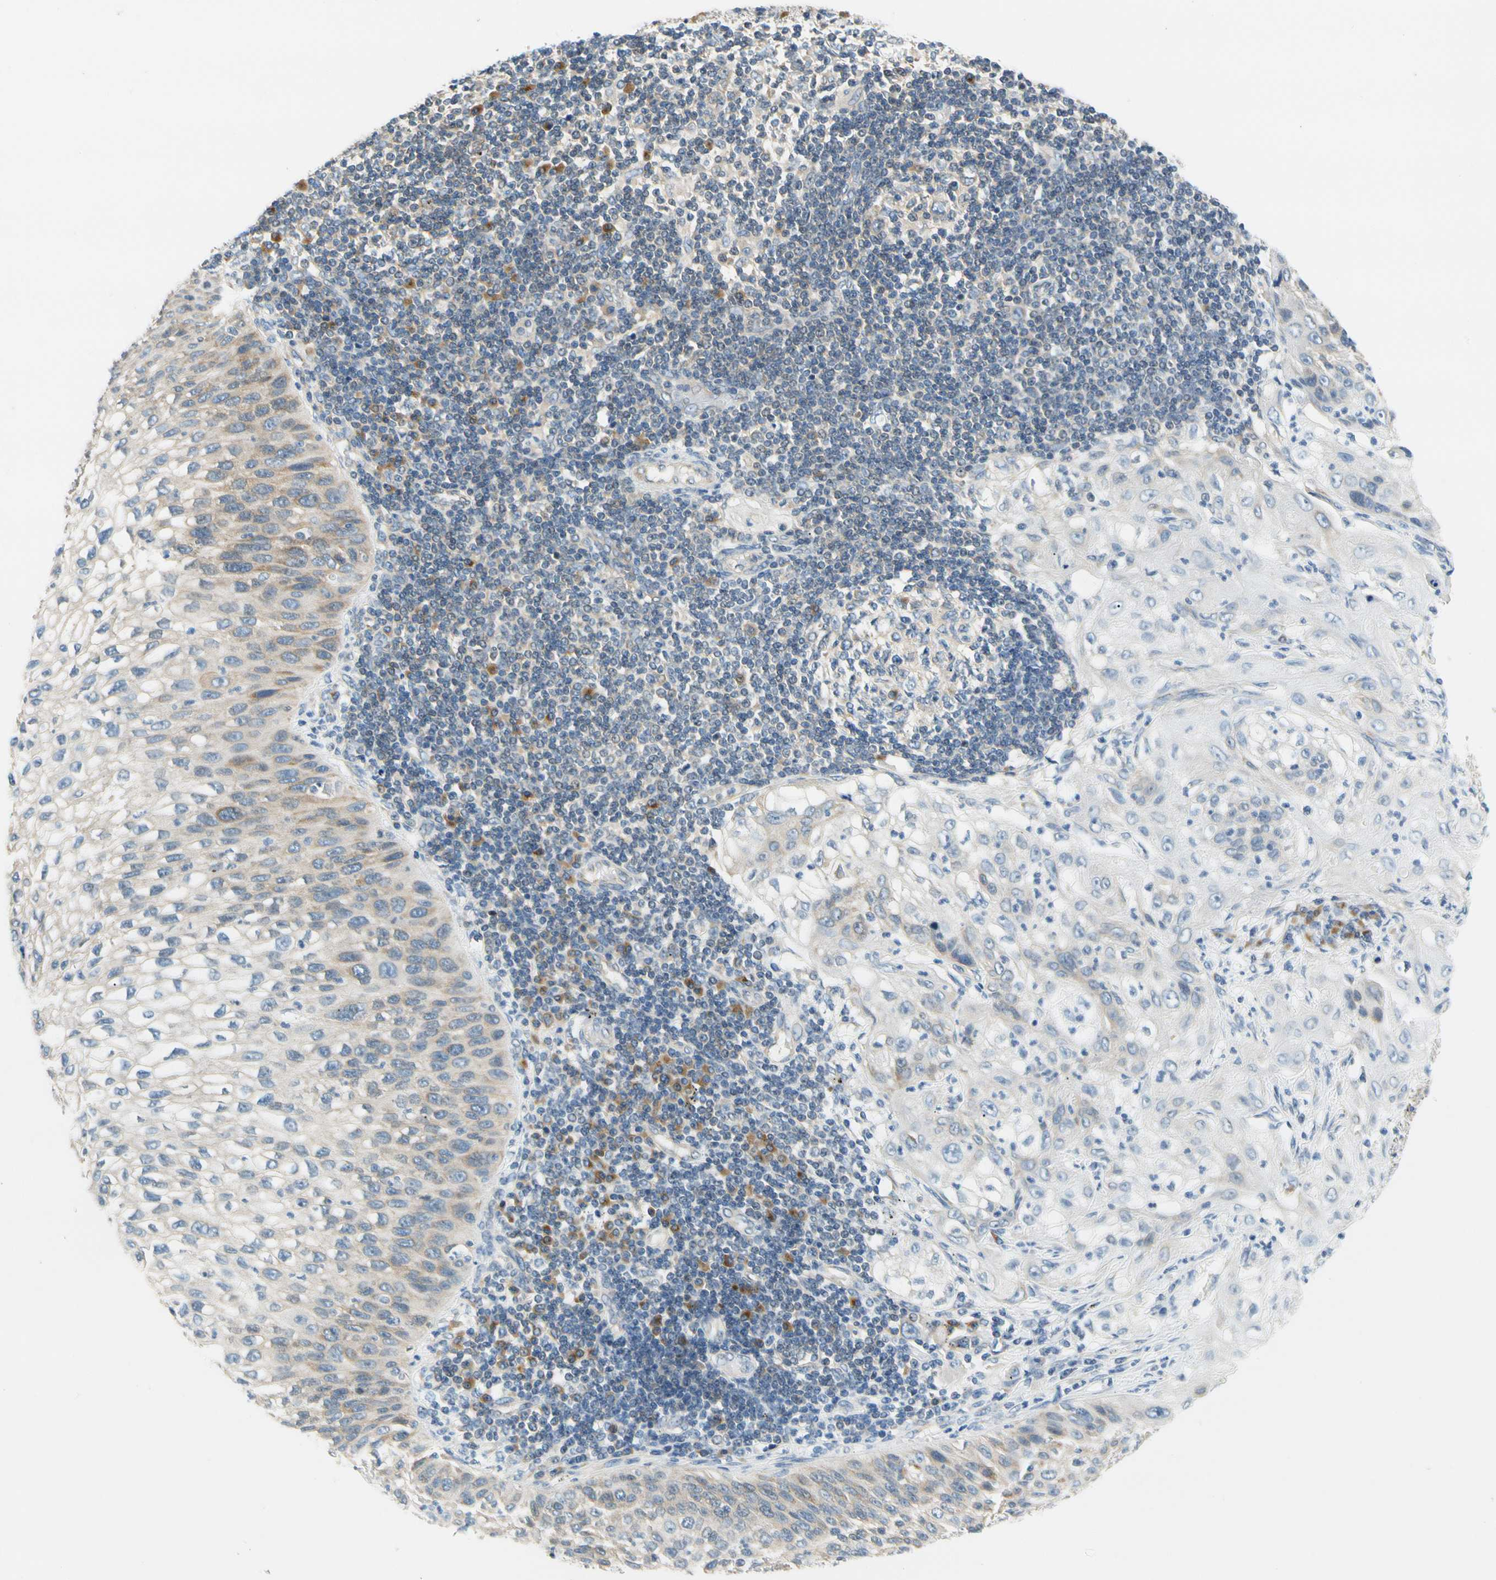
{"staining": {"intensity": "weak", "quantity": "<25%", "location": "cytoplasmic/membranous"}, "tissue": "lung cancer", "cell_type": "Tumor cells", "image_type": "cancer", "snomed": [{"axis": "morphology", "description": "Inflammation, NOS"}, {"axis": "morphology", "description": "Squamous cell carcinoma, NOS"}, {"axis": "topography", "description": "Lymph node"}, {"axis": "topography", "description": "Soft tissue"}, {"axis": "topography", "description": "Lung"}], "caption": "Immunohistochemistry photomicrograph of neoplastic tissue: human squamous cell carcinoma (lung) stained with DAB (3,3'-diaminobenzidine) displays no significant protein expression in tumor cells.", "gene": "LRRC47", "patient": {"sex": "male", "age": 66}}